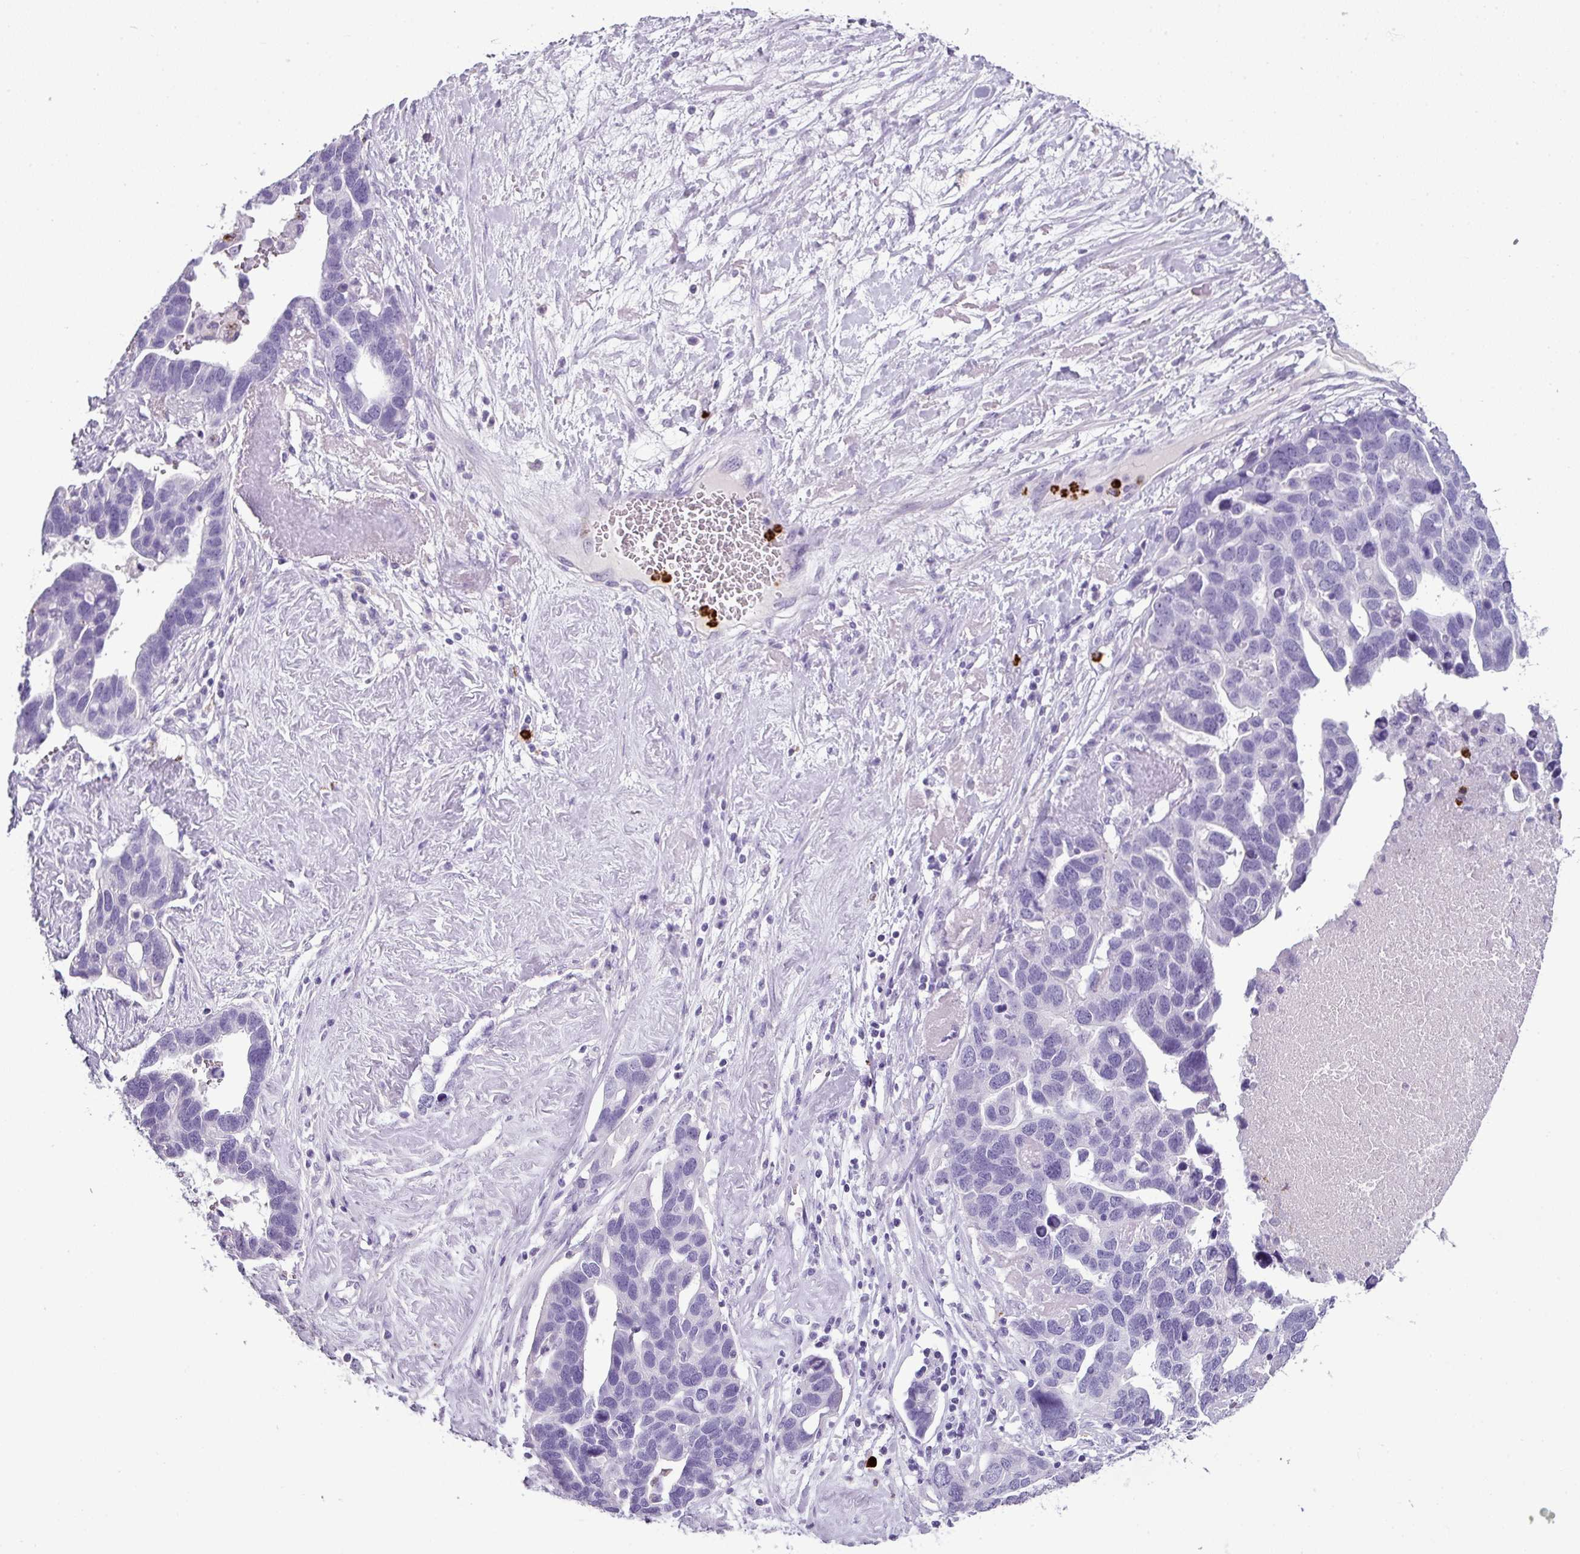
{"staining": {"intensity": "negative", "quantity": "none", "location": "none"}, "tissue": "ovarian cancer", "cell_type": "Tumor cells", "image_type": "cancer", "snomed": [{"axis": "morphology", "description": "Cystadenocarcinoma, serous, NOS"}, {"axis": "topography", "description": "Ovary"}], "caption": "An image of ovarian cancer stained for a protein demonstrates no brown staining in tumor cells.", "gene": "CTSG", "patient": {"sex": "female", "age": 54}}